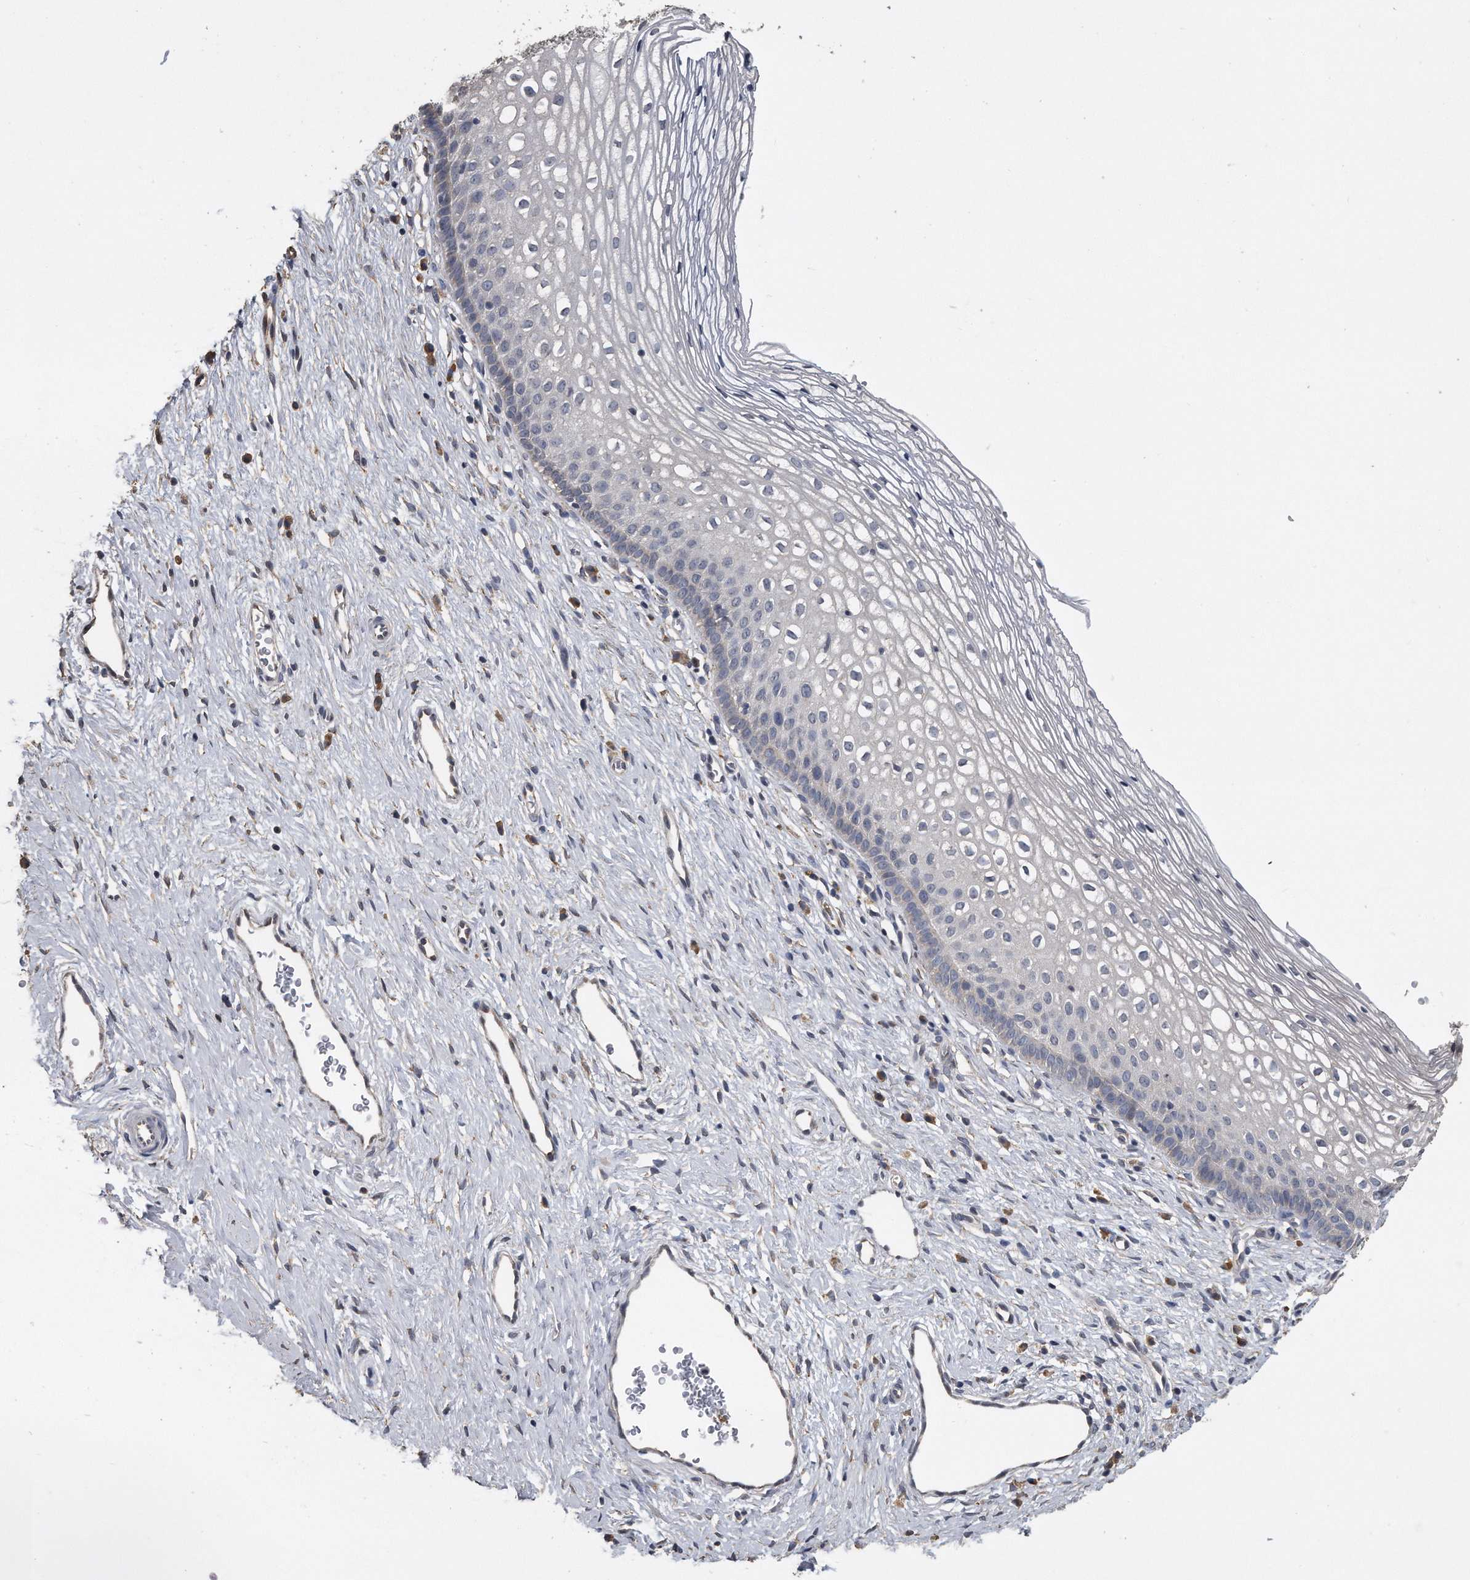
{"staining": {"intensity": "negative", "quantity": "none", "location": "none"}, "tissue": "cervix", "cell_type": "Glandular cells", "image_type": "normal", "snomed": [{"axis": "morphology", "description": "Normal tissue, NOS"}, {"axis": "topography", "description": "Cervix"}], "caption": "The image demonstrates no staining of glandular cells in normal cervix. (DAB immunohistochemistry (IHC), high magnification).", "gene": "PCLO", "patient": {"sex": "female", "age": 27}}